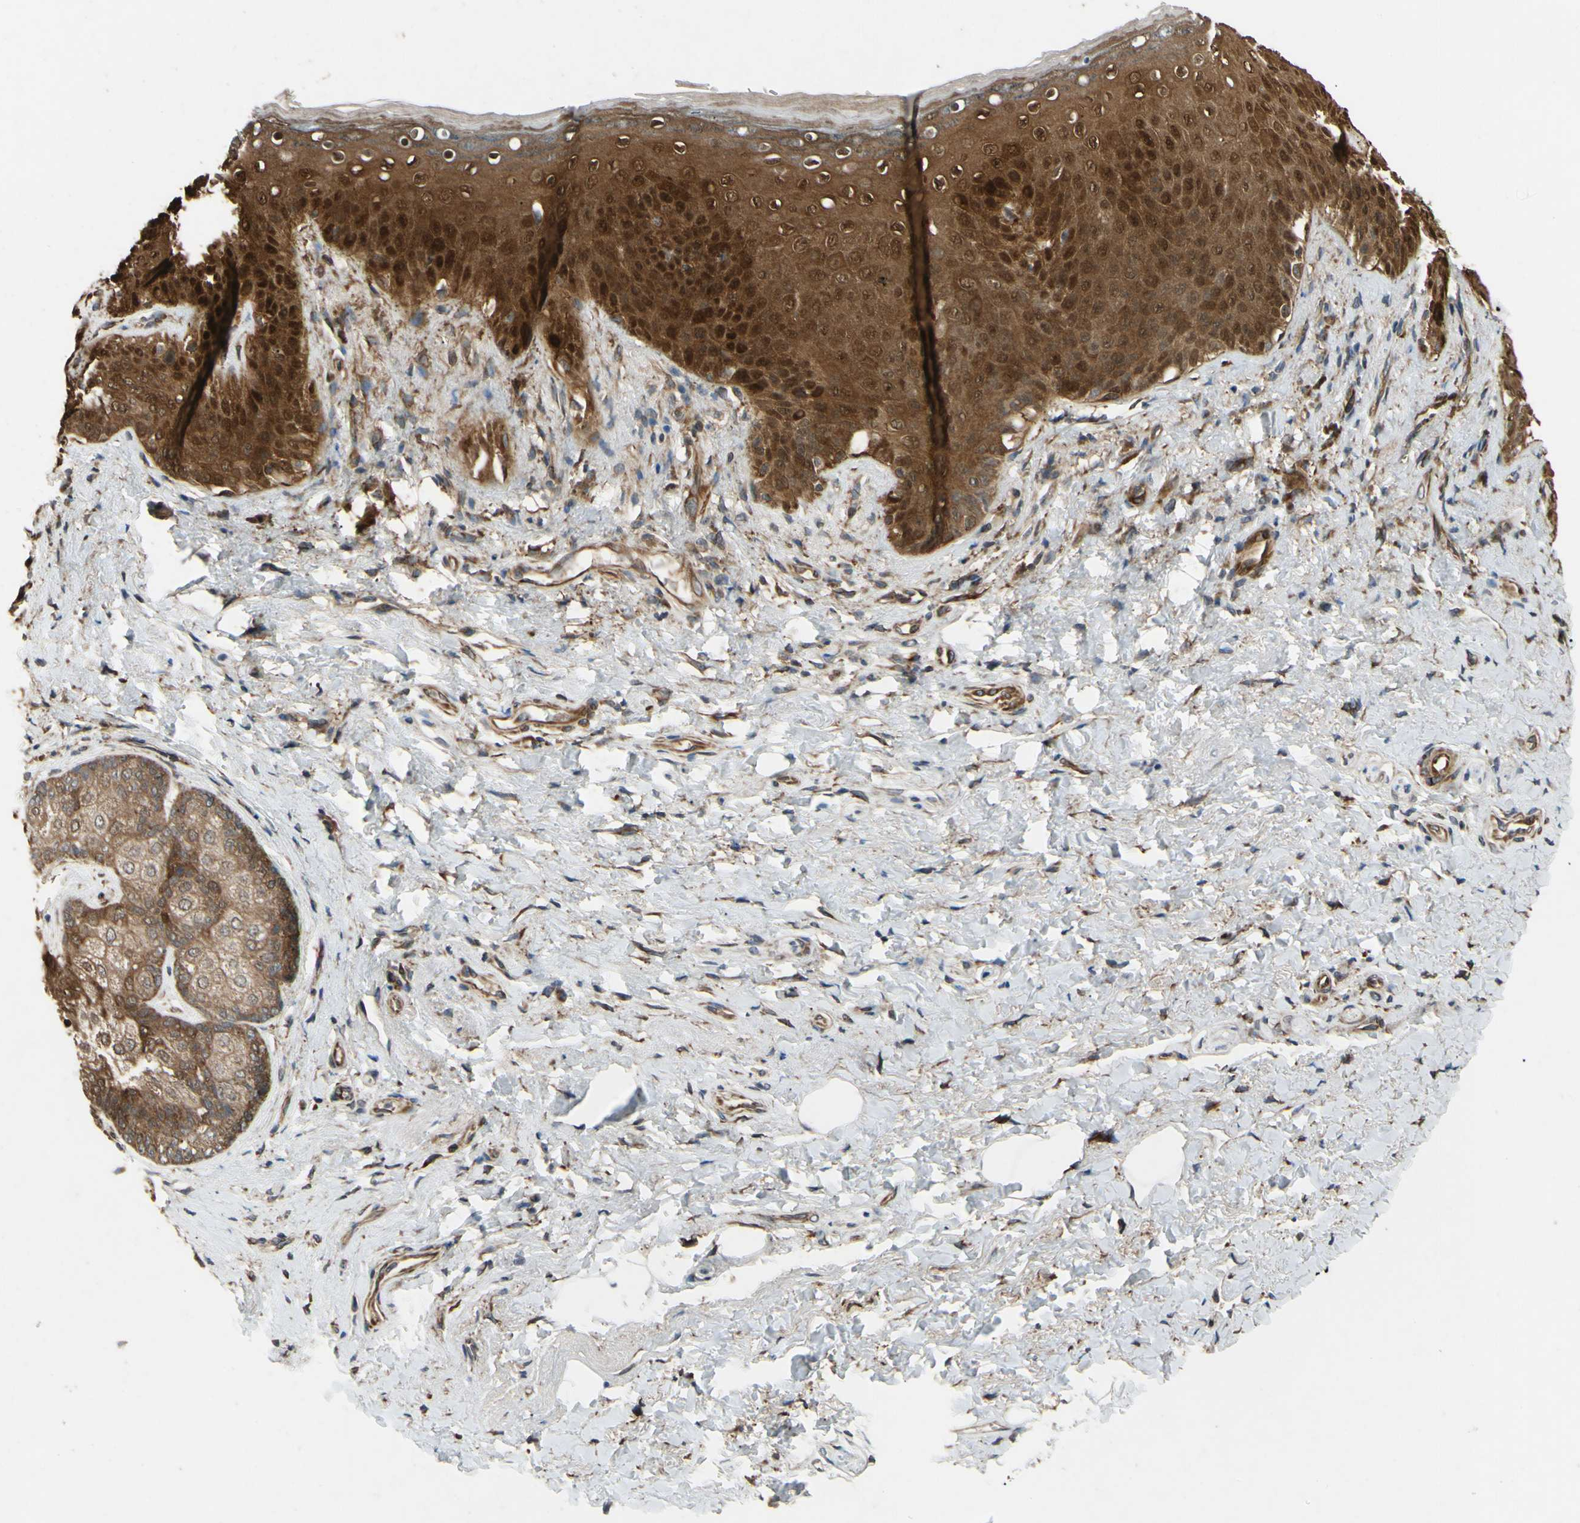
{"staining": {"intensity": "strong", "quantity": ">75%", "location": "cytoplasmic/membranous"}, "tissue": "skin", "cell_type": "Epidermal cells", "image_type": "normal", "snomed": [{"axis": "morphology", "description": "Normal tissue, NOS"}, {"axis": "topography", "description": "Anal"}], "caption": "Approximately >75% of epidermal cells in unremarkable skin show strong cytoplasmic/membranous protein positivity as visualized by brown immunohistochemical staining.", "gene": "PRAF2", "patient": {"sex": "female", "age": 46}}